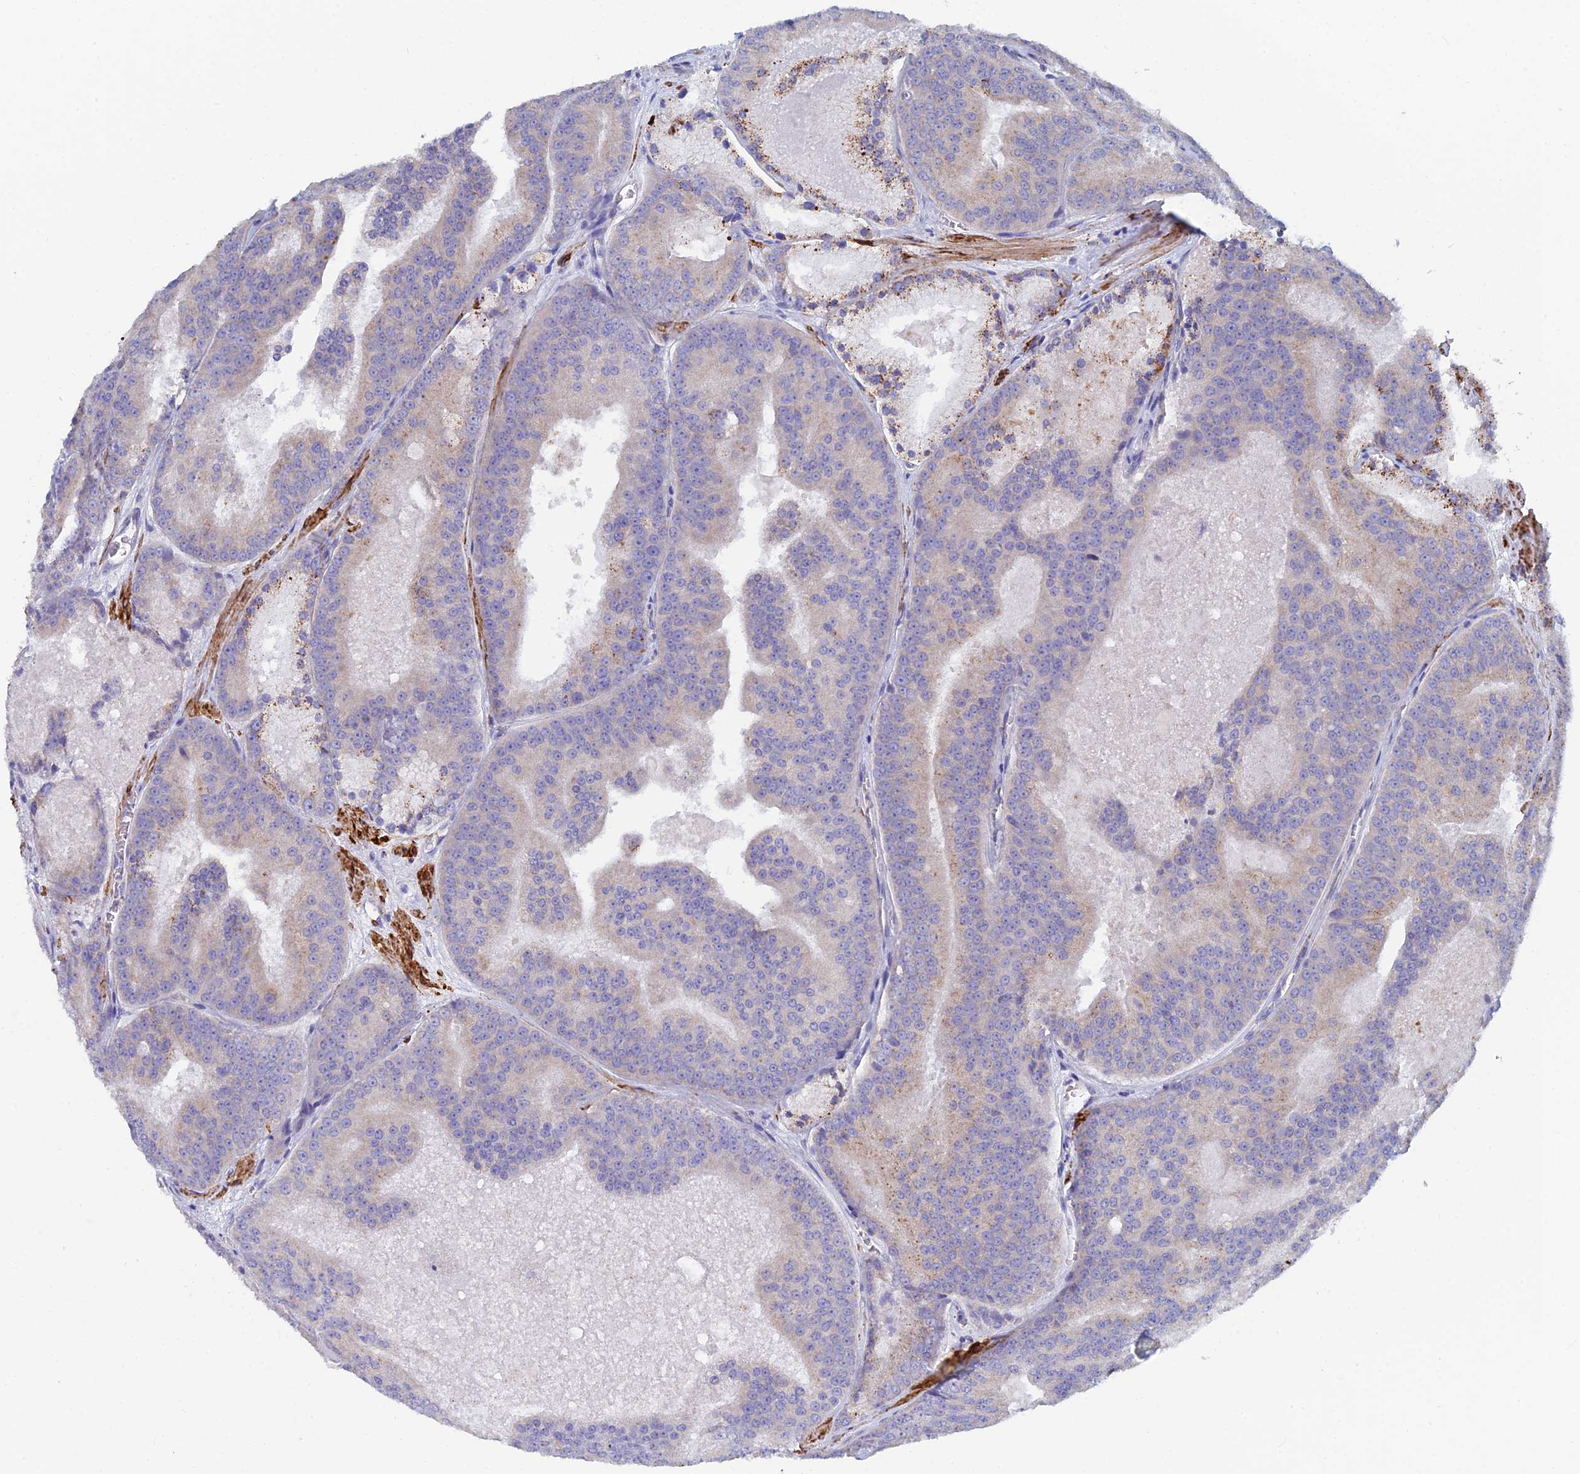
{"staining": {"intensity": "weak", "quantity": "25%-75%", "location": "cytoplasmic/membranous"}, "tissue": "prostate cancer", "cell_type": "Tumor cells", "image_type": "cancer", "snomed": [{"axis": "morphology", "description": "Adenocarcinoma, High grade"}, {"axis": "topography", "description": "Prostate"}], "caption": "Tumor cells show low levels of weak cytoplasmic/membranous positivity in approximately 25%-75% of cells in prostate cancer. Immunohistochemistry (ihc) stains the protein of interest in brown and the nuclei are stained blue.", "gene": "PCDHA8", "patient": {"sex": "male", "age": 61}}